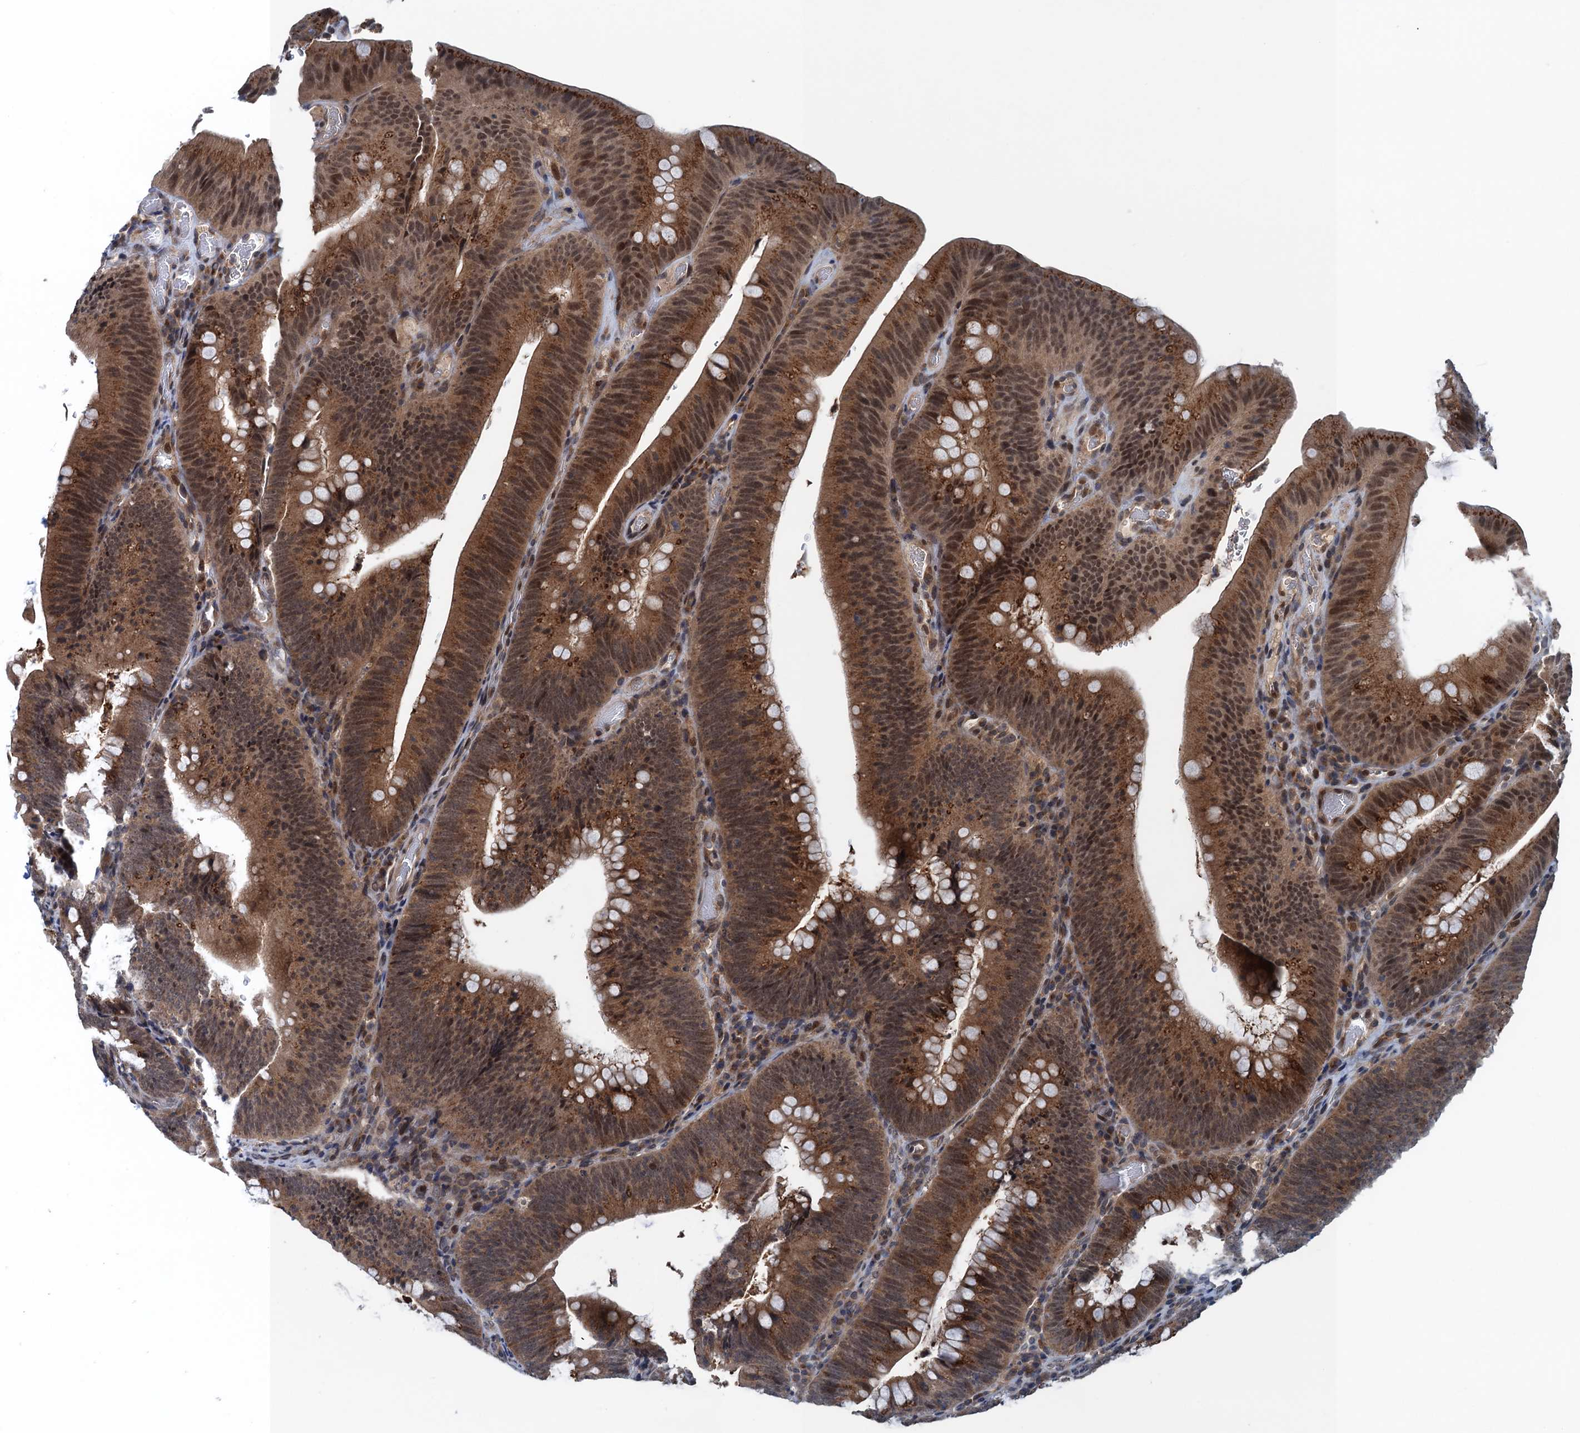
{"staining": {"intensity": "moderate", "quantity": ">75%", "location": "cytoplasmic/membranous,nuclear"}, "tissue": "colorectal cancer", "cell_type": "Tumor cells", "image_type": "cancer", "snomed": [{"axis": "morphology", "description": "Normal tissue, NOS"}, {"axis": "topography", "description": "Colon"}], "caption": "This is an image of IHC staining of colorectal cancer, which shows moderate expression in the cytoplasmic/membranous and nuclear of tumor cells.", "gene": "RNF165", "patient": {"sex": "female", "age": 82}}